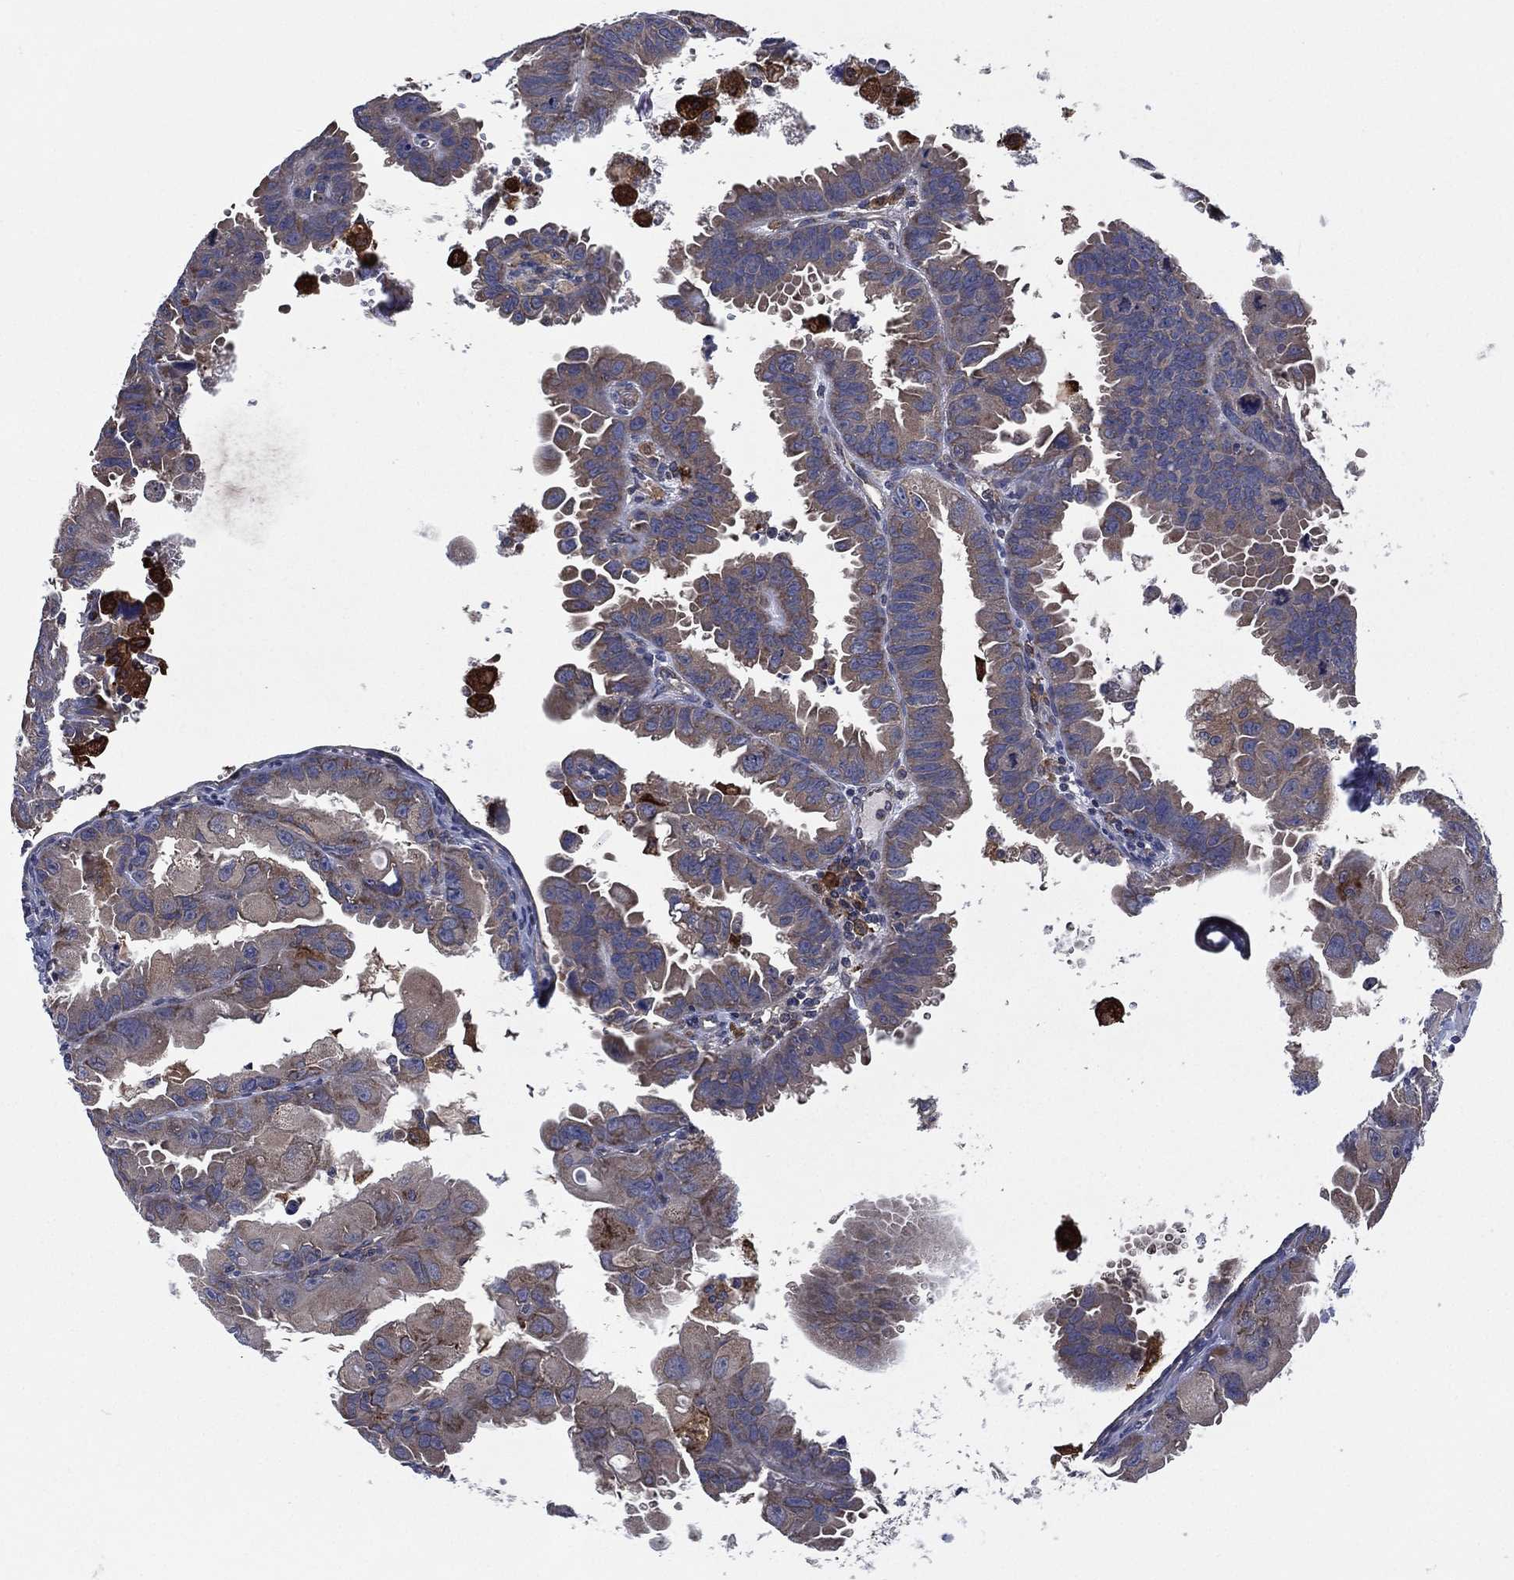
{"staining": {"intensity": "weak", "quantity": "25%-75%", "location": "cytoplasmic/membranous"}, "tissue": "ovarian cancer", "cell_type": "Tumor cells", "image_type": "cancer", "snomed": [{"axis": "morphology", "description": "Carcinoma, endometroid"}, {"axis": "topography", "description": "Ovary"}], "caption": "High-power microscopy captured an IHC image of endometroid carcinoma (ovarian), revealing weak cytoplasmic/membranous positivity in approximately 25%-75% of tumor cells.", "gene": "C2orf76", "patient": {"sex": "female", "age": 85}}